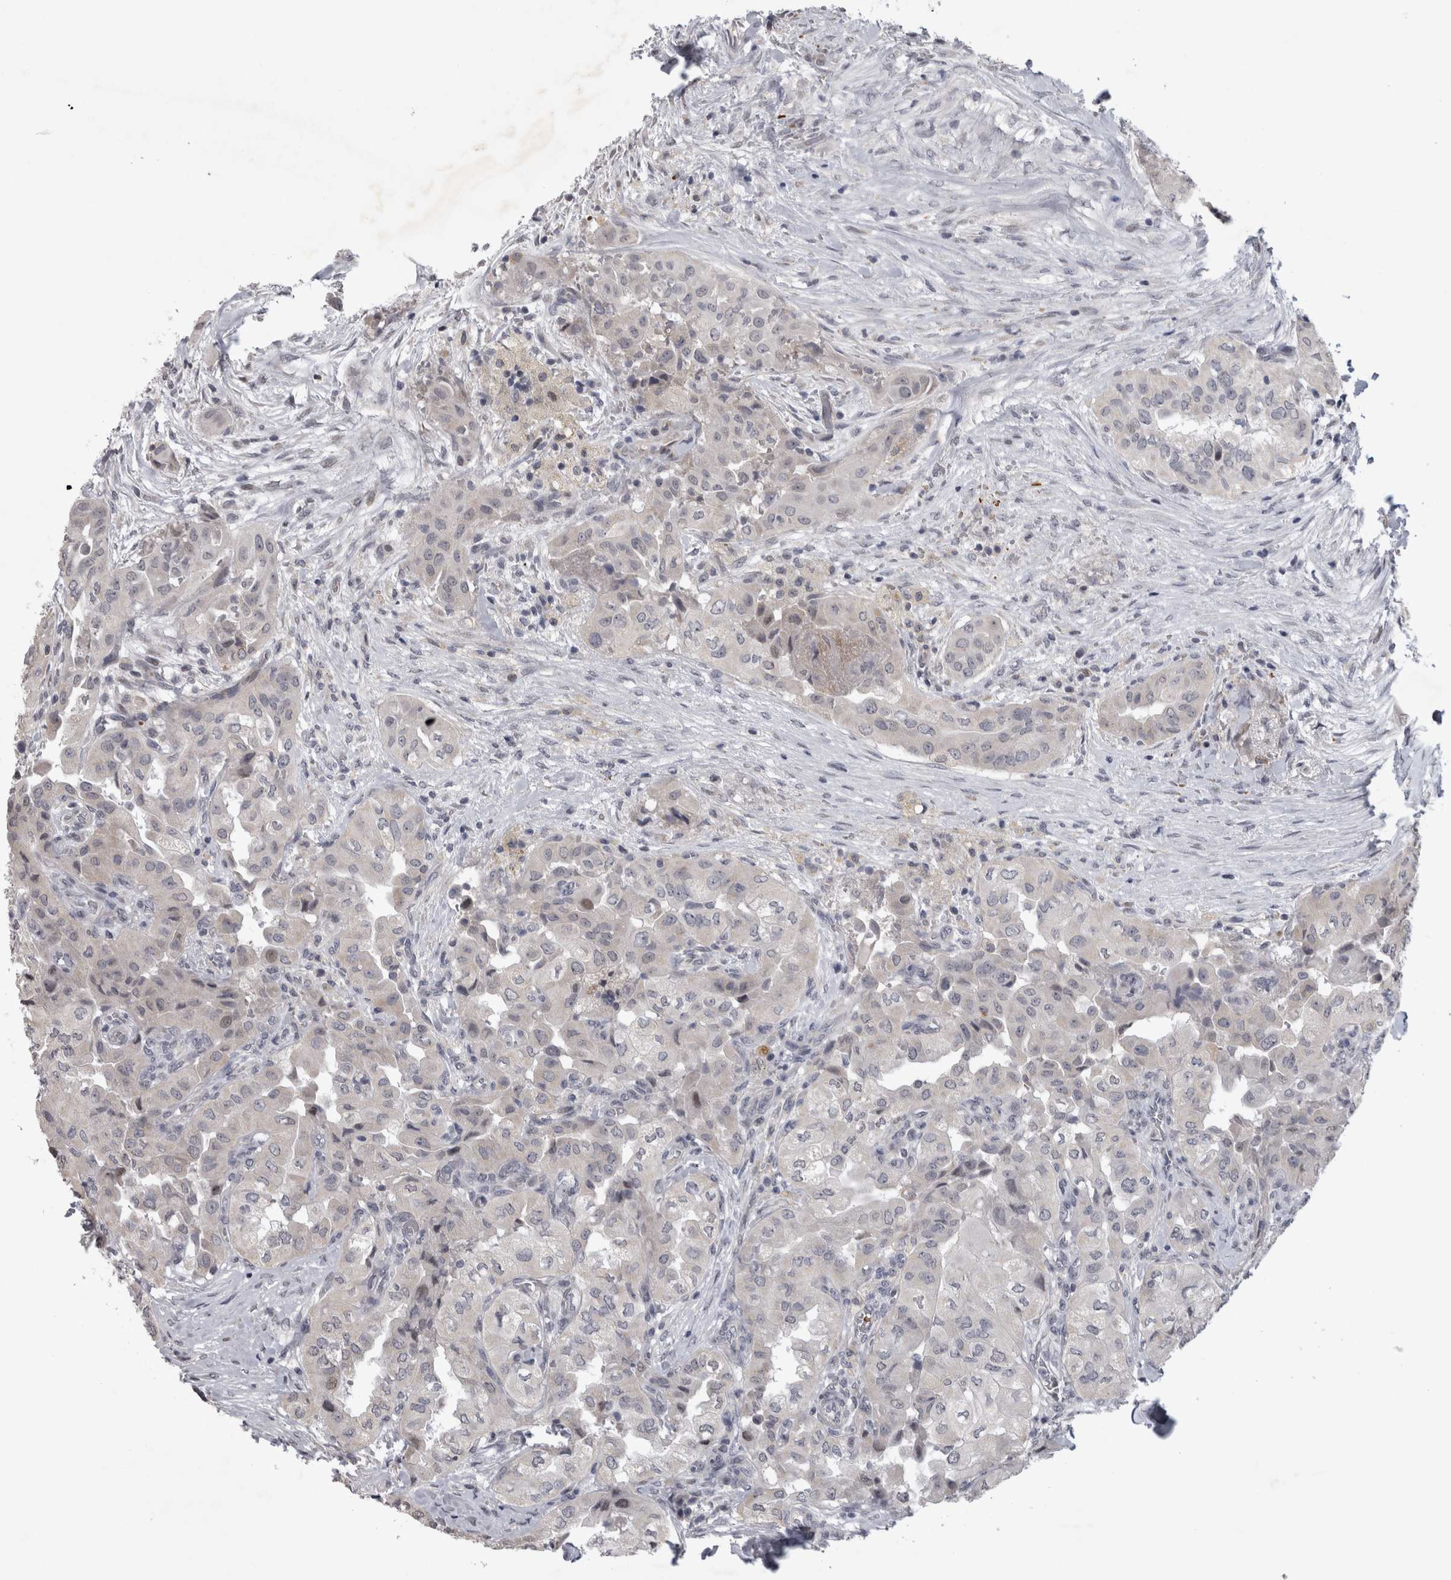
{"staining": {"intensity": "negative", "quantity": "none", "location": "none"}, "tissue": "thyroid cancer", "cell_type": "Tumor cells", "image_type": "cancer", "snomed": [{"axis": "morphology", "description": "Papillary adenocarcinoma, NOS"}, {"axis": "topography", "description": "Thyroid gland"}], "caption": "IHC of human papillary adenocarcinoma (thyroid) displays no staining in tumor cells.", "gene": "IFI44", "patient": {"sex": "female", "age": 59}}